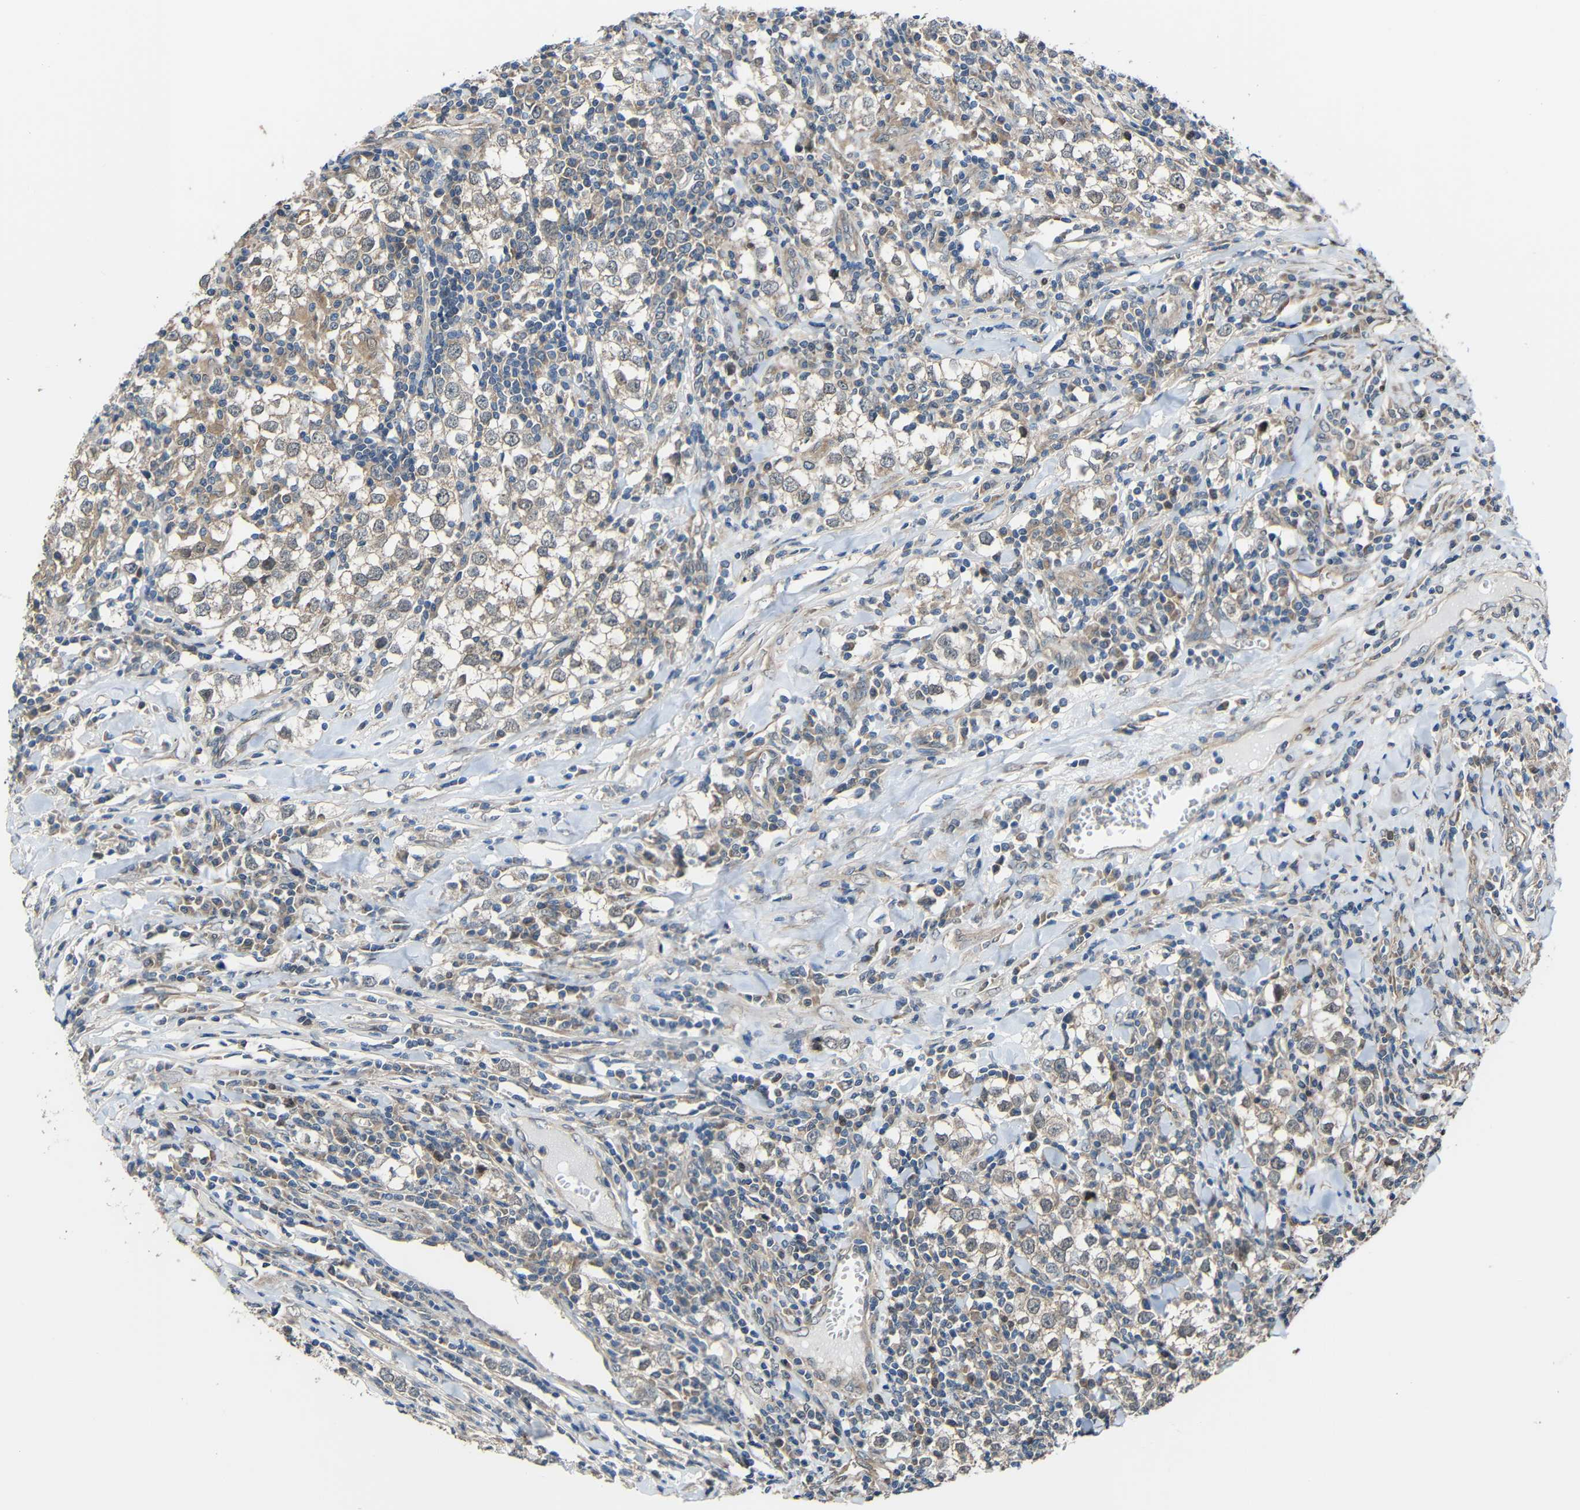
{"staining": {"intensity": "weak", "quantity": ">75%", "location": "cytoplasmic/membranous"}, "tissue": "testis cancer", "cell_type": "Tumor cells", "image_type": "cancer", "snomed": [{"axis": "morphology", "description": "Seminoma, NOS"}, {"axis": "morphology", "description": "Carcinoma, Embryonal, NOS"}, {"axis": "topography", "description": "Testis"}], "caption": "A high-resolution histopathology image shows immunohistochemistry (IHC) staining of testis seminoma, which shows weak cytoplasmic/membranous staining in approximately >75% of tumor cells.", "gene": "CHST9", "patient": {"sex": "male", "age": 36}}